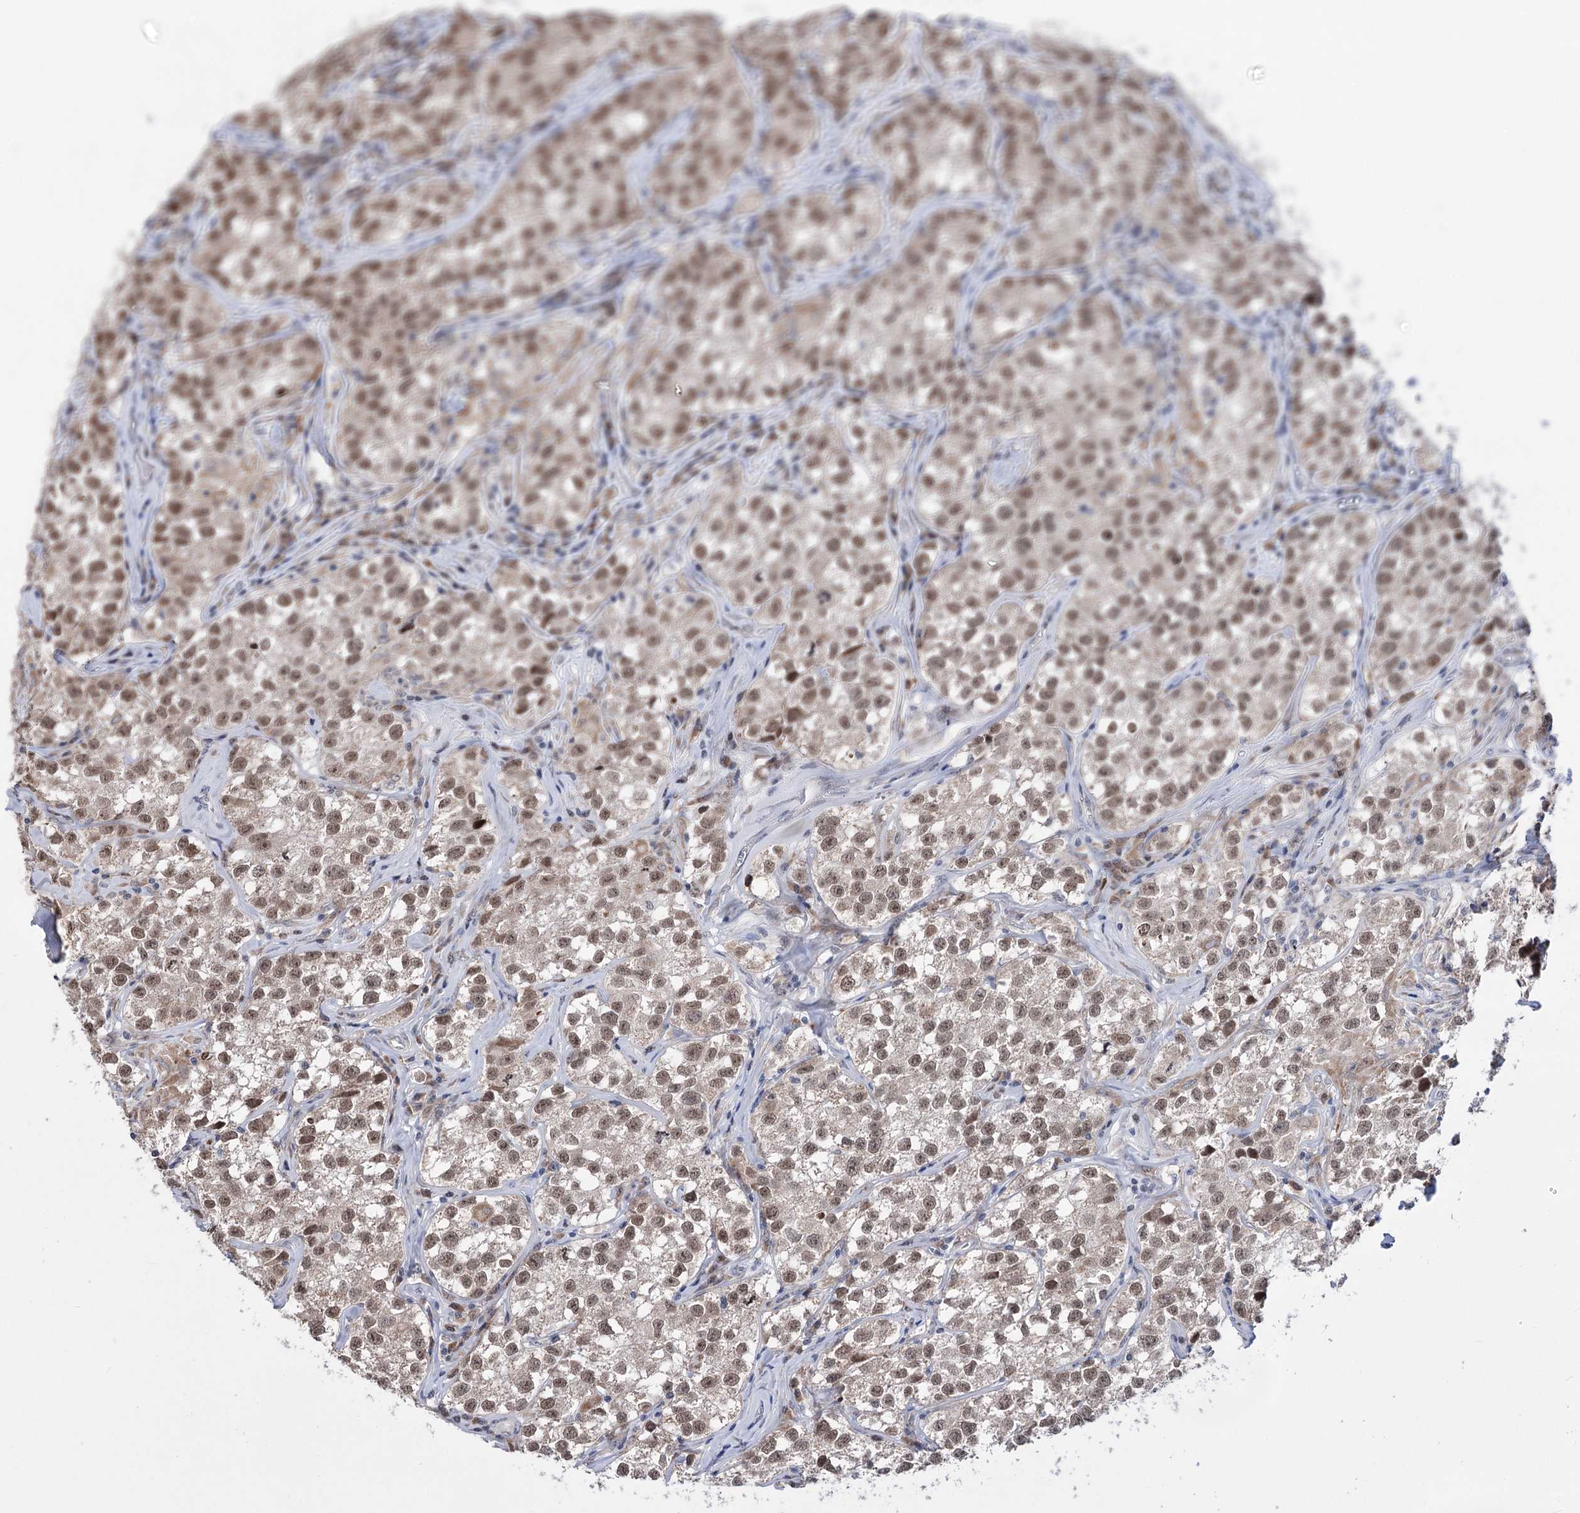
{"staining": {"intensity": "moderate", "quantity": ">75%", "location": "nuclear"}, "tissue": "testis cancer", "cell_type": "Tumor cells", "image_type": "cancer", "snomed": [{"axis": "morphology", "description": "Seminoma, NOS"}, {"axis": "morphology", "description": "Carcinoma, Embryonal, NOS"}, {"axis": "topography", "description": "Testis"}], "caption": "This is a histology image of immunohistochemistry staining of testis seminoma, which shows moderate expression in the nuclear of tumor cells.", "gene": "PPRC1", "patient": {"sex": "male", "age": 43}}